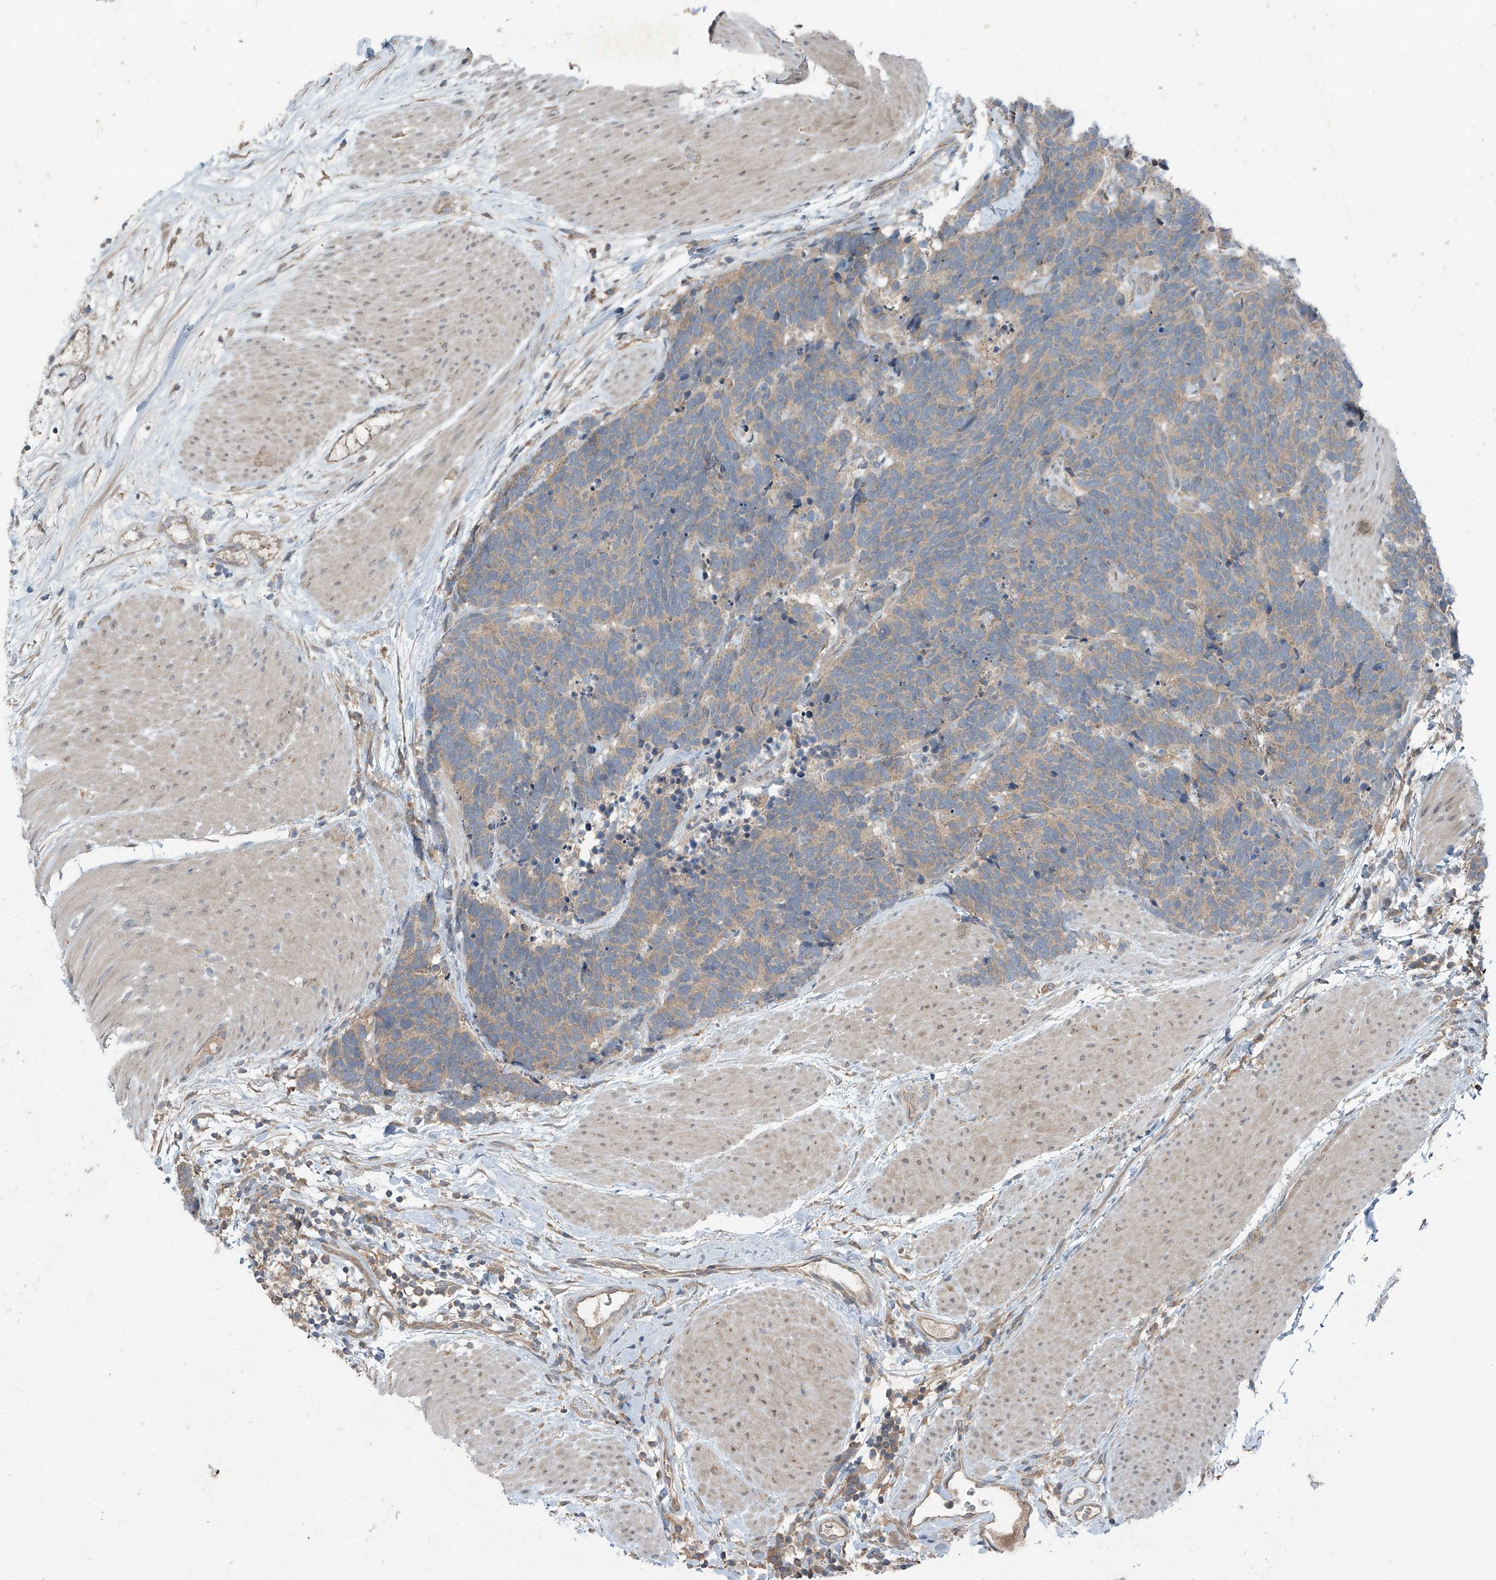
{"staining": {"intensity": "weak", "quantity": "<25%", "location": "cytoplasmic/membranous"}, "tissue": "carcinoid", "cell_type": "Tumor cells", "image_type": "cancer", "snomed": [{"axis": "morphology", "description": "Carcinoma, NOS"}, {"axis": "morphology", "description": "Carcinoid, malignant, NOS"}, {"axis": "topography", "description": "Urinary bladder"}], "caption": "High power microscopy micrograph of an IHC image of carcinoid, revealing no significant staining in tumor cells.", "gene": "FOXRED2", "patient": {"sex": "male", "age": 57}}